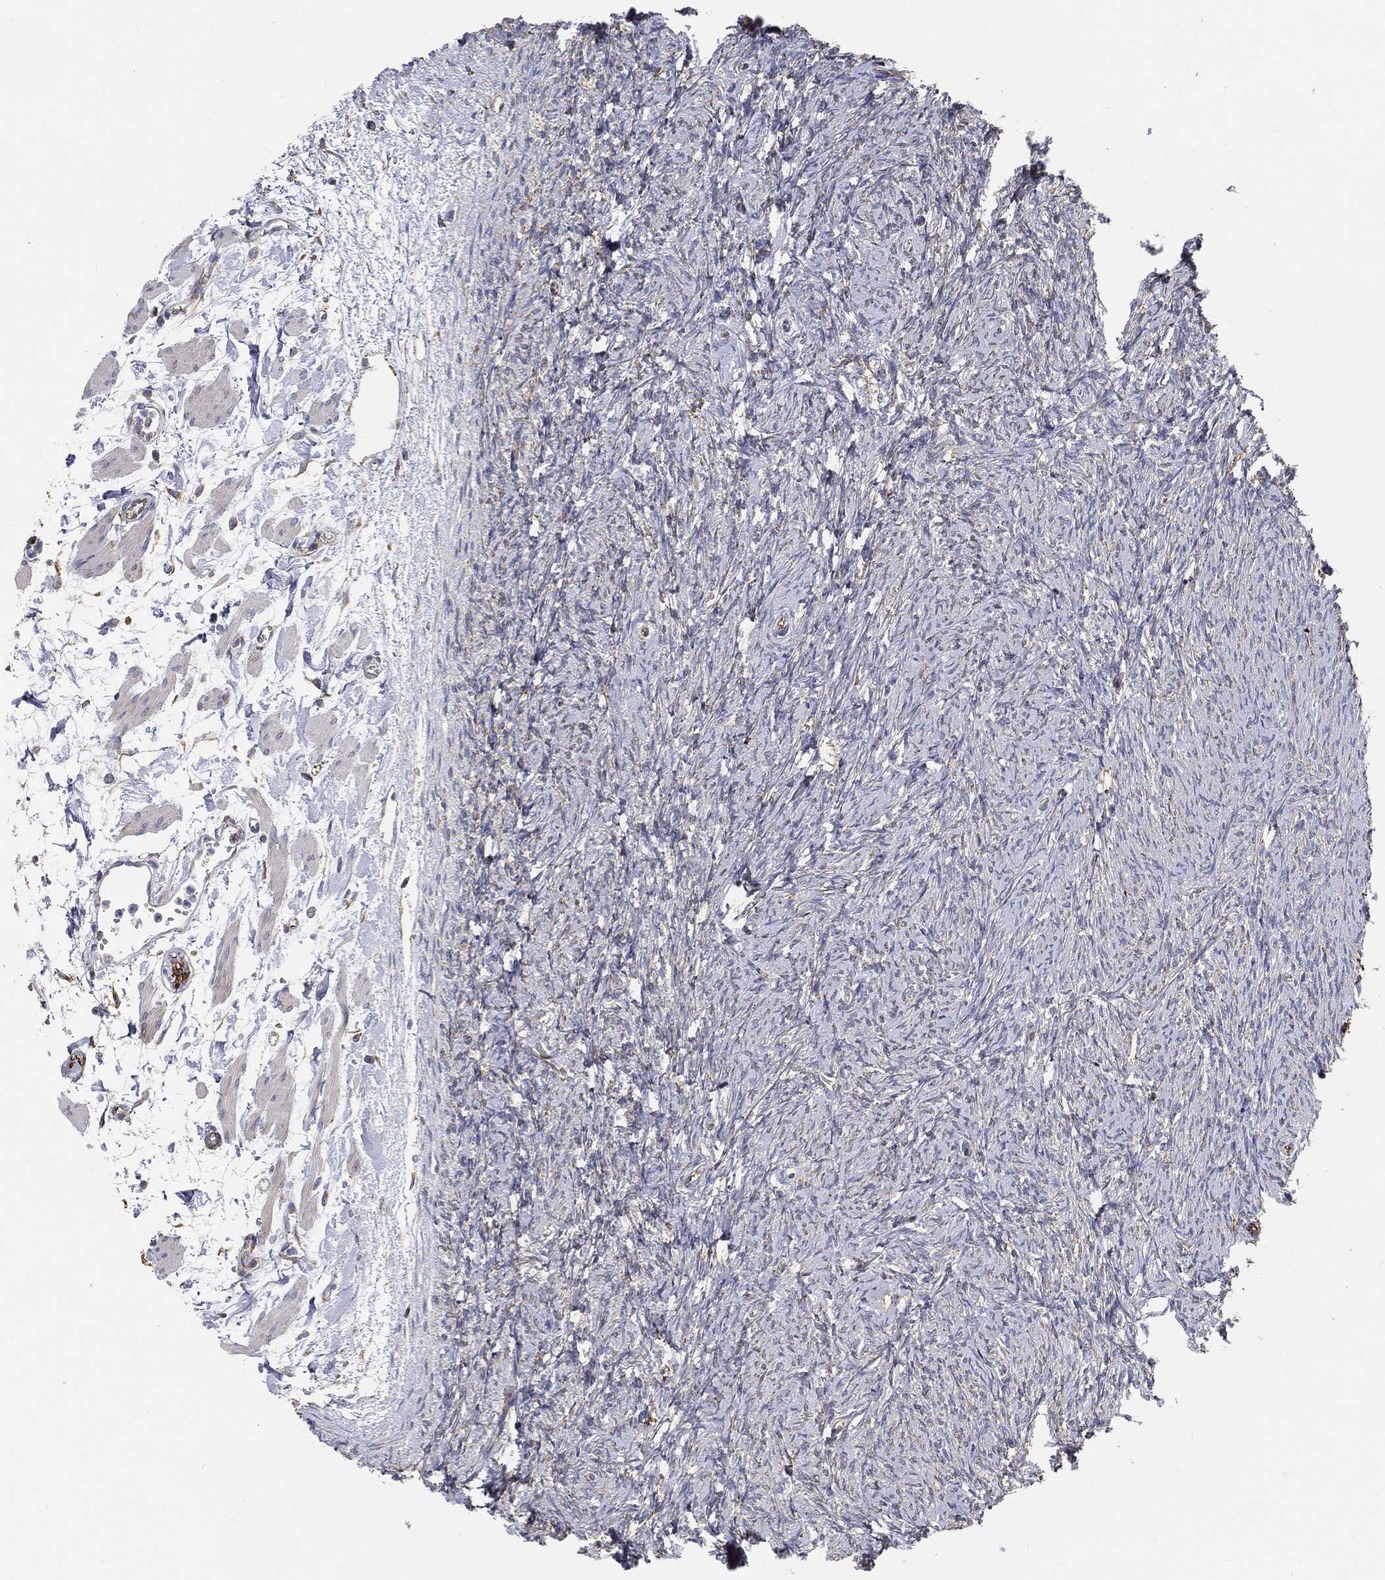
{"staining": {"intensity": "strong", "quantity": ">75%", "location": "cytoplasmic/membranous"}, "tissue": "ovary", "cell_type": "Follicle cells", "image_type": "normal", "snomed": [{"axis": "morphology", "description": "Normal tissue, NOS"}, {"axis": "topography", "description": "Fallopian tube"}, {"axis": "topography", "description": "Ovary"}], "caption": "Immunohistochemistry (IHC) of benign ovary displays high levels of strong cytoplasmic/membranous expression in about >75% of follicle cells.", "gene": "TMEM25", "patient": {"sex": "female", "age": 33}}